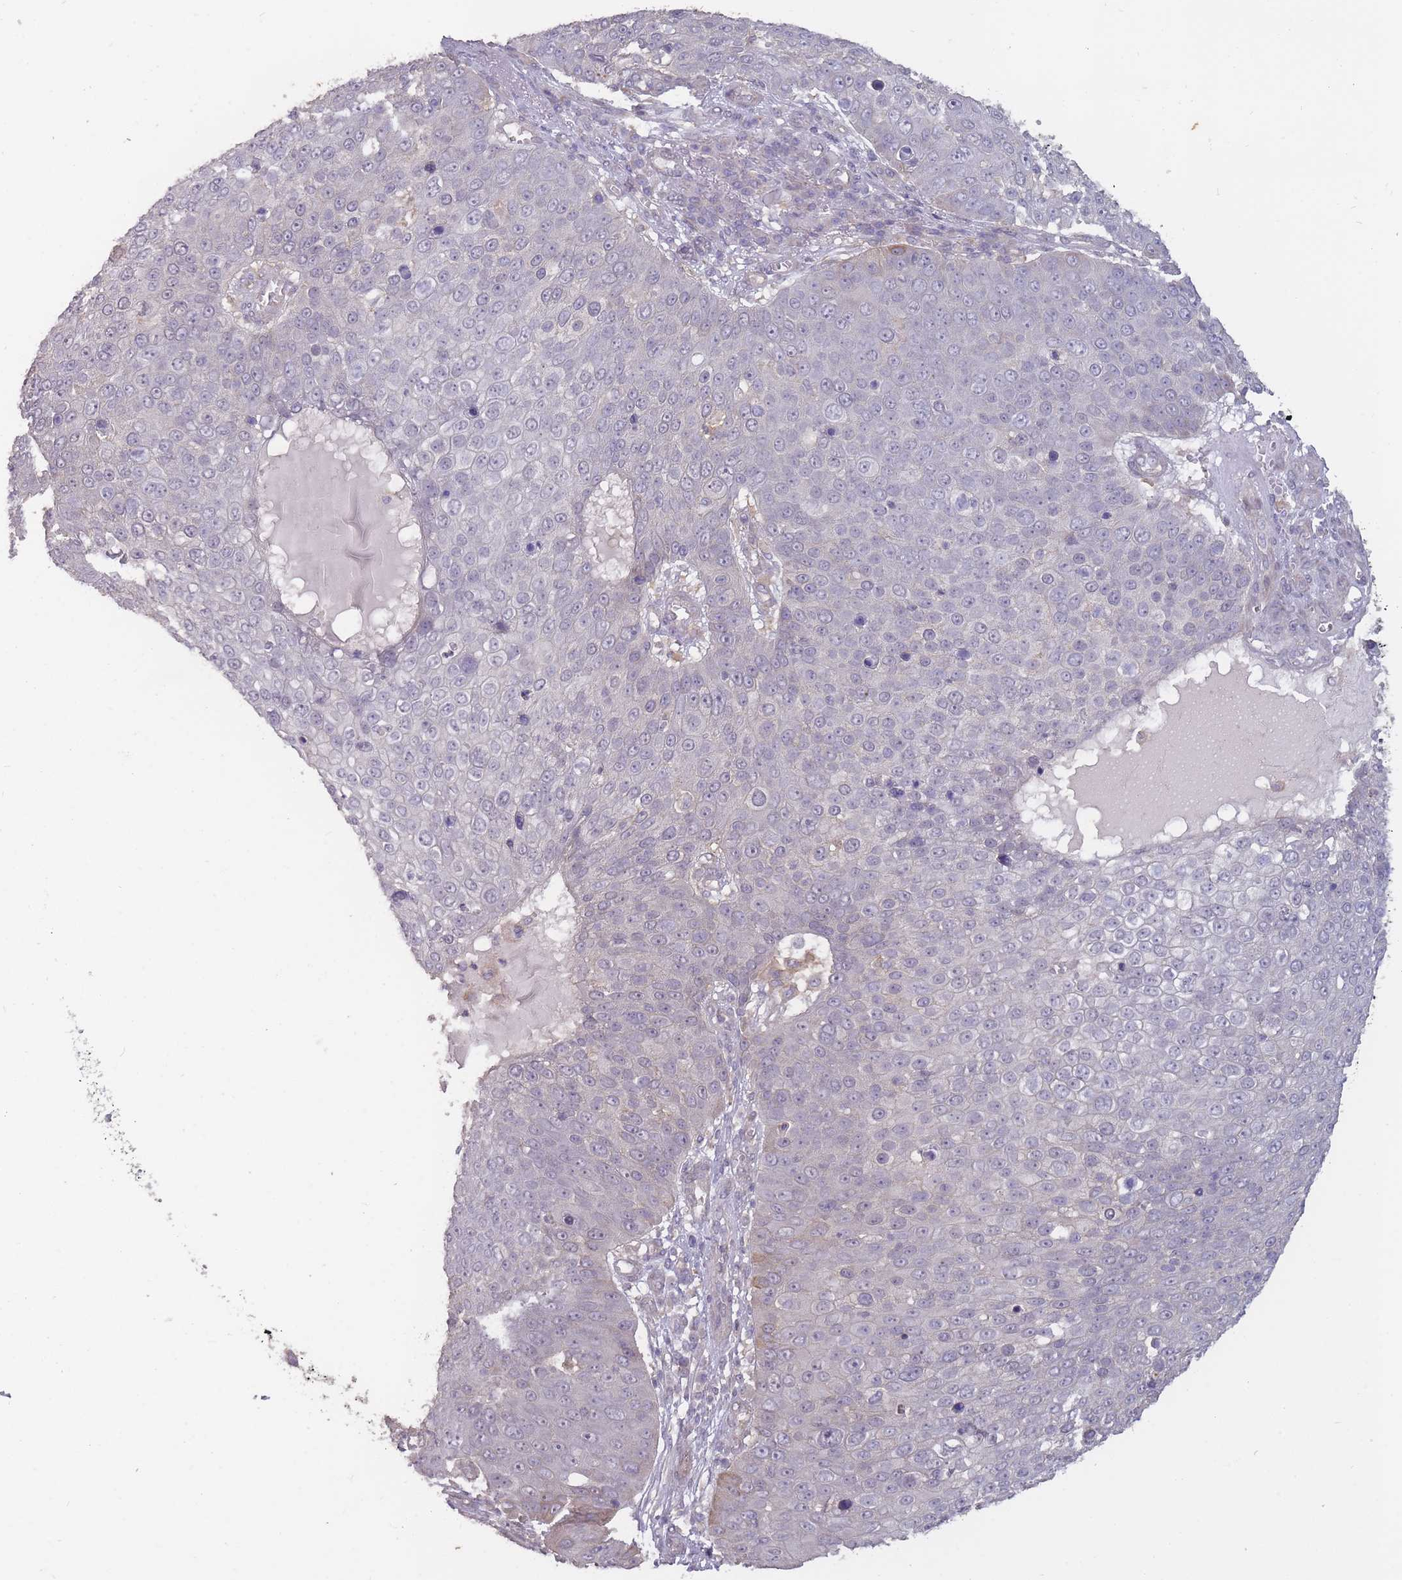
{"staining": {"intensity": "negative", "quantity": "none", "location": "none"}, "tissue": "skin cancer", "cell_type": "Tumor cells", "image_type": "cancer", "snomed": [{"axis": "morphology", "description": "Squamous cell carcinoma, NOS"}, {"axis": "topography", "description": "Skin"}], "caption": "The micrograph reveals no staining of tumor cells in squamous cell carcinoma (skin).", "gene": "TET3", "patient": {"sex": "male", "age": 71}}